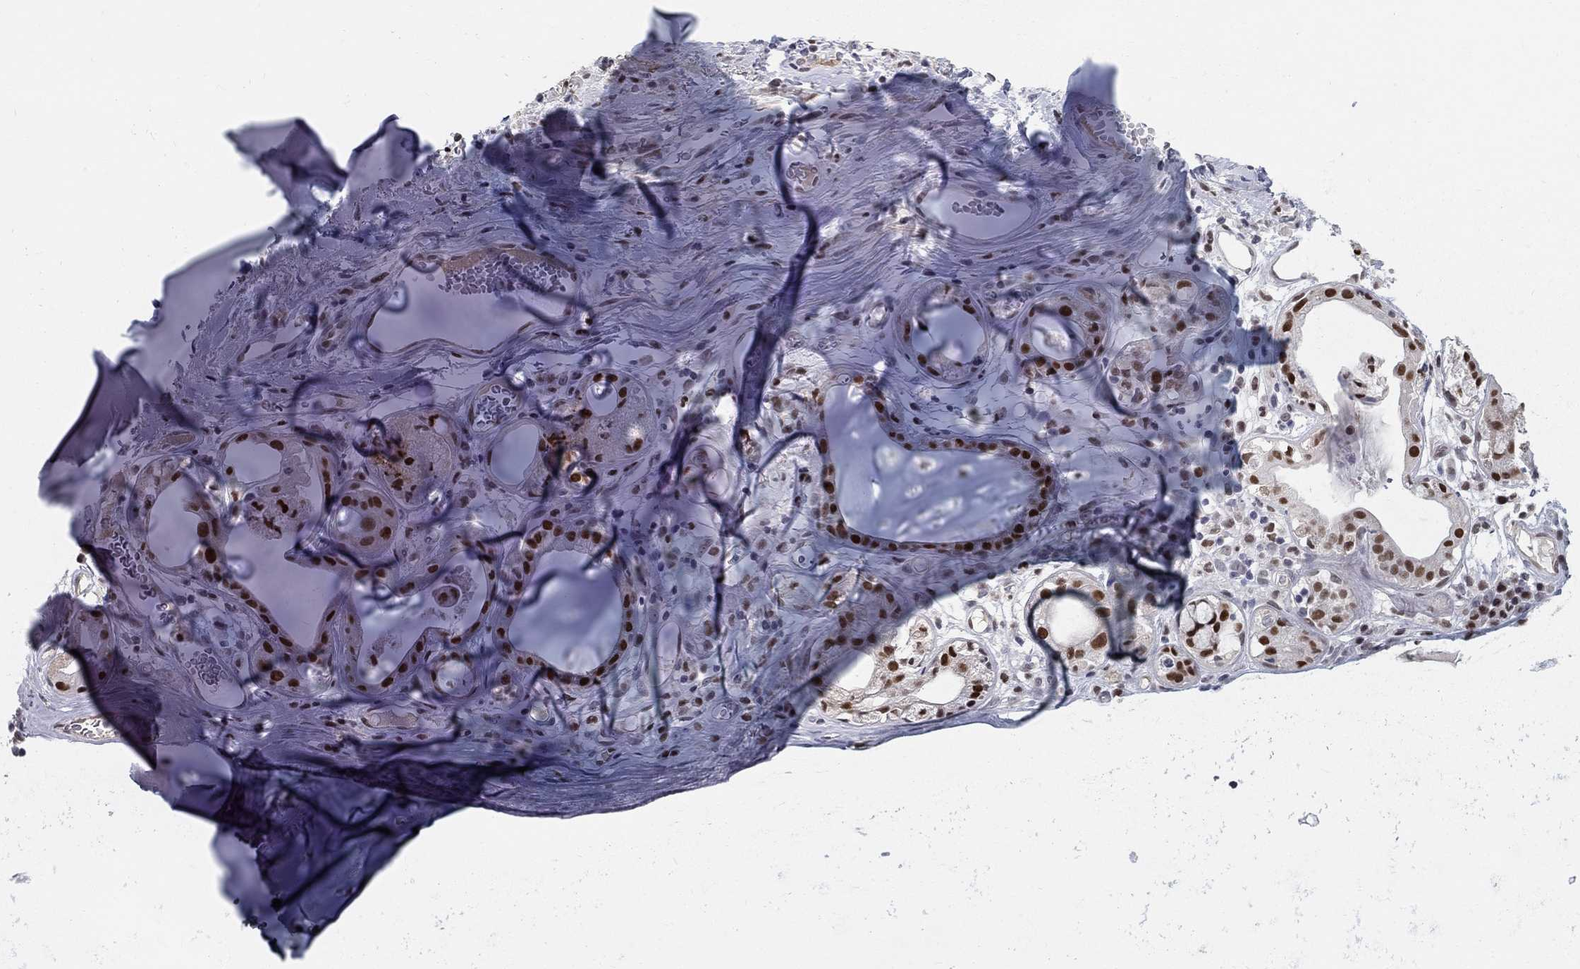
{"staining": {"intensity": "negative", "quantity": "none", "location": "none"}, "tissue": "soft tissue", "cell_type": "Fibroblasts", "image_type": "normal", "snomed": [{"axis": "morphology", "description": "Normal tissue, NOS"}, {"axis": "topography", "description": "Cartilage tissue"}], "caption": "Protein analysis of benign soft tissue demonstrates no significant expression in fibroblasts. Brightfield microscopy of IHC stained with DAB (brown) and hematoxylin (blue), captured at high magnification.", "gene": "GCFC2", "patient": {"sex": "male", "age": 81}}